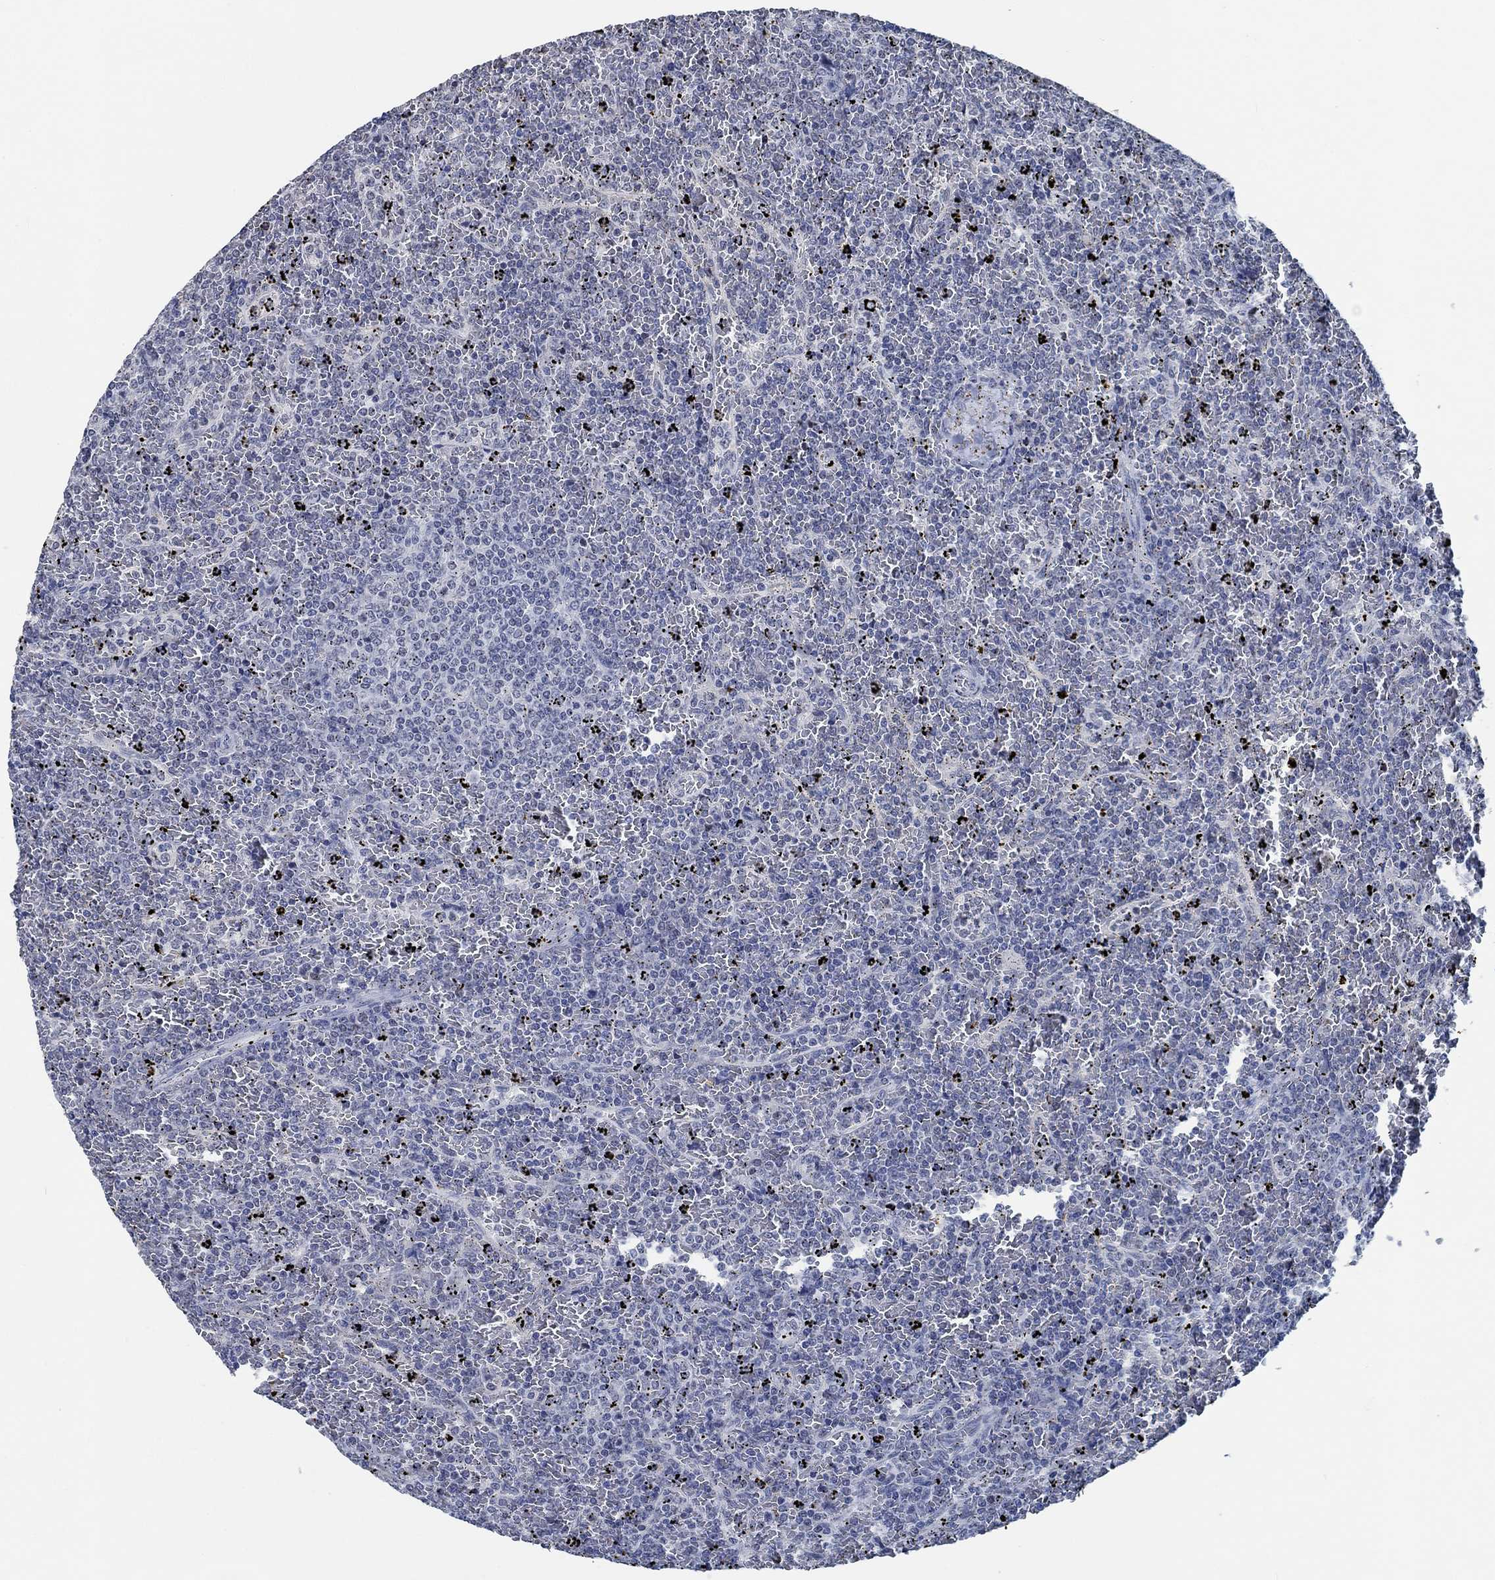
{"staining": {"intensity": "negative", "quantity": "none", "location": "none"}, "tissue": "lymphoma", "cell_type": "Tumor cells", "image_type": "cancer", "snomed": [{"axis": "morphology", "description": "Malignant lymphoma, non-Hodgkin's type, Low grade"}, {"axis": "topography", "description": "Spleen"}], "caption": "Lymphoma was stained to show a protein in brown. There is no significant expression in tumor cells.", "gene": "OBSCN", "patient": {"sex": "female", "age": 77}}